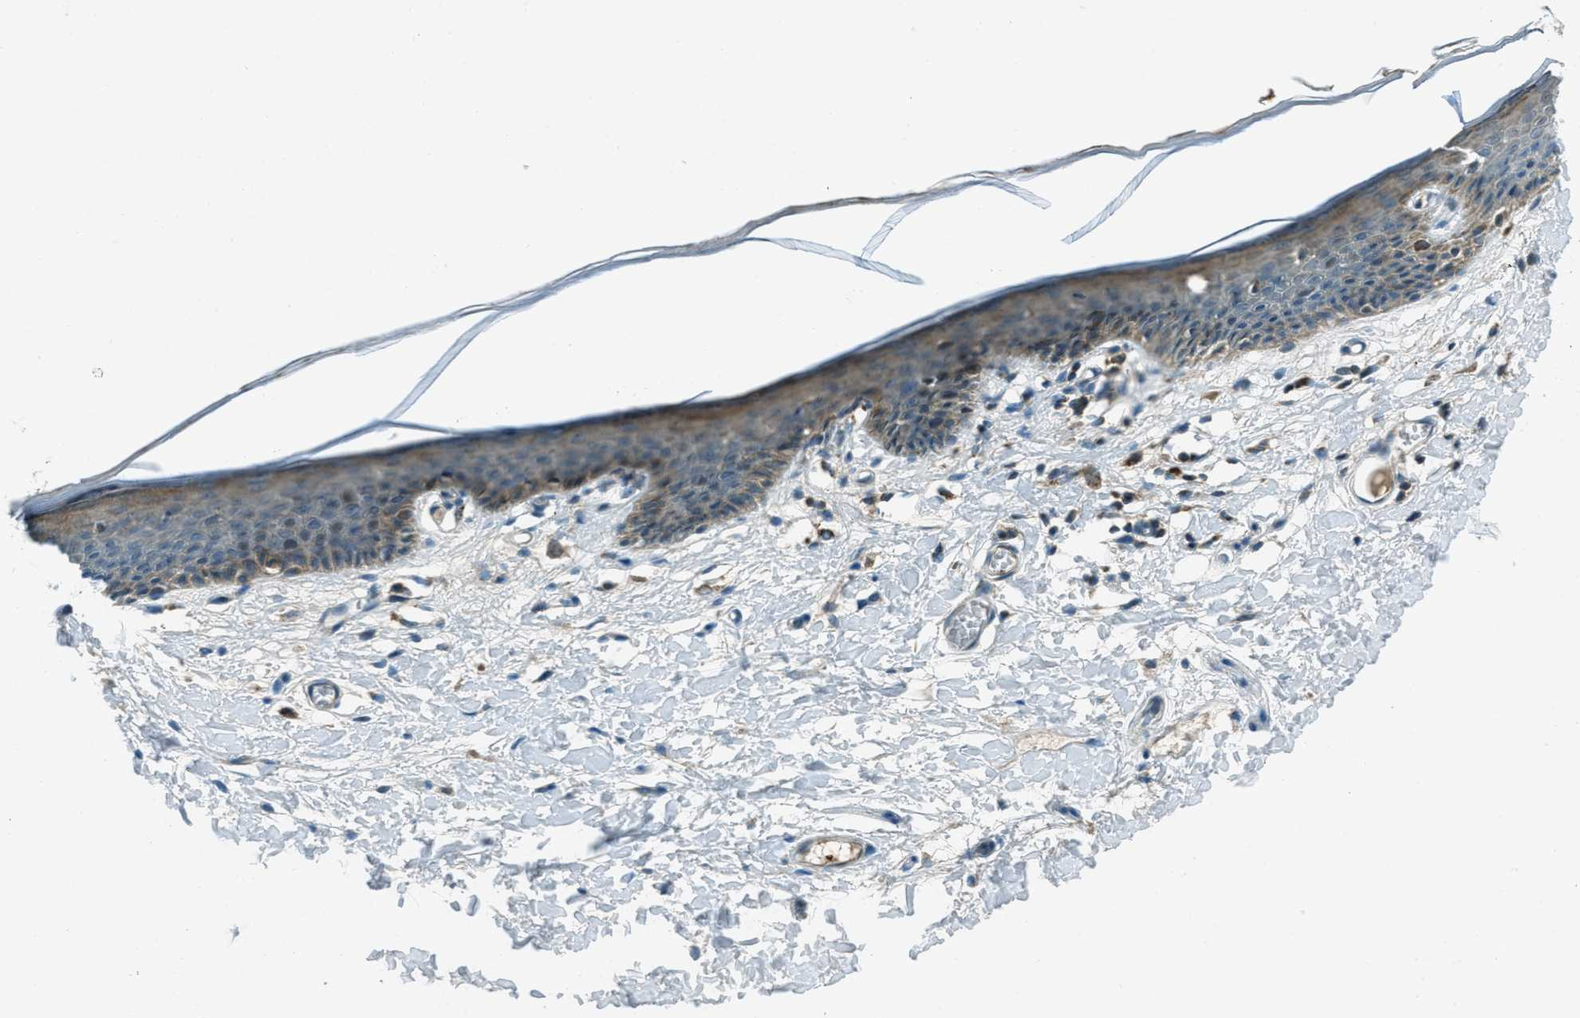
{"staining": {"intensity": "moderate", "quantity": "25%-75%", "location": "cytoplasmic/membranous"}, "tissue": "skin", "cell_type": "Epidermal cells", "image_type": "normal", "snomed": [{"axis": "morphology", "description": "Normal tissue, NOS"}, {"axis": "topography", "description": "Vulva"}], "caption": "The immunohistochemical stain highlights moderate cytoplasmic/membranous positivity in epidermal cells of normal skin. The protein is stained brown, and the nuclei are stained in blue (DAB (3,3'-diaminobenzidine) IHC with brightfield microscopy, high magnification).", "gene": "FAR1", "patient": {"sex": "female", "age": 54}}